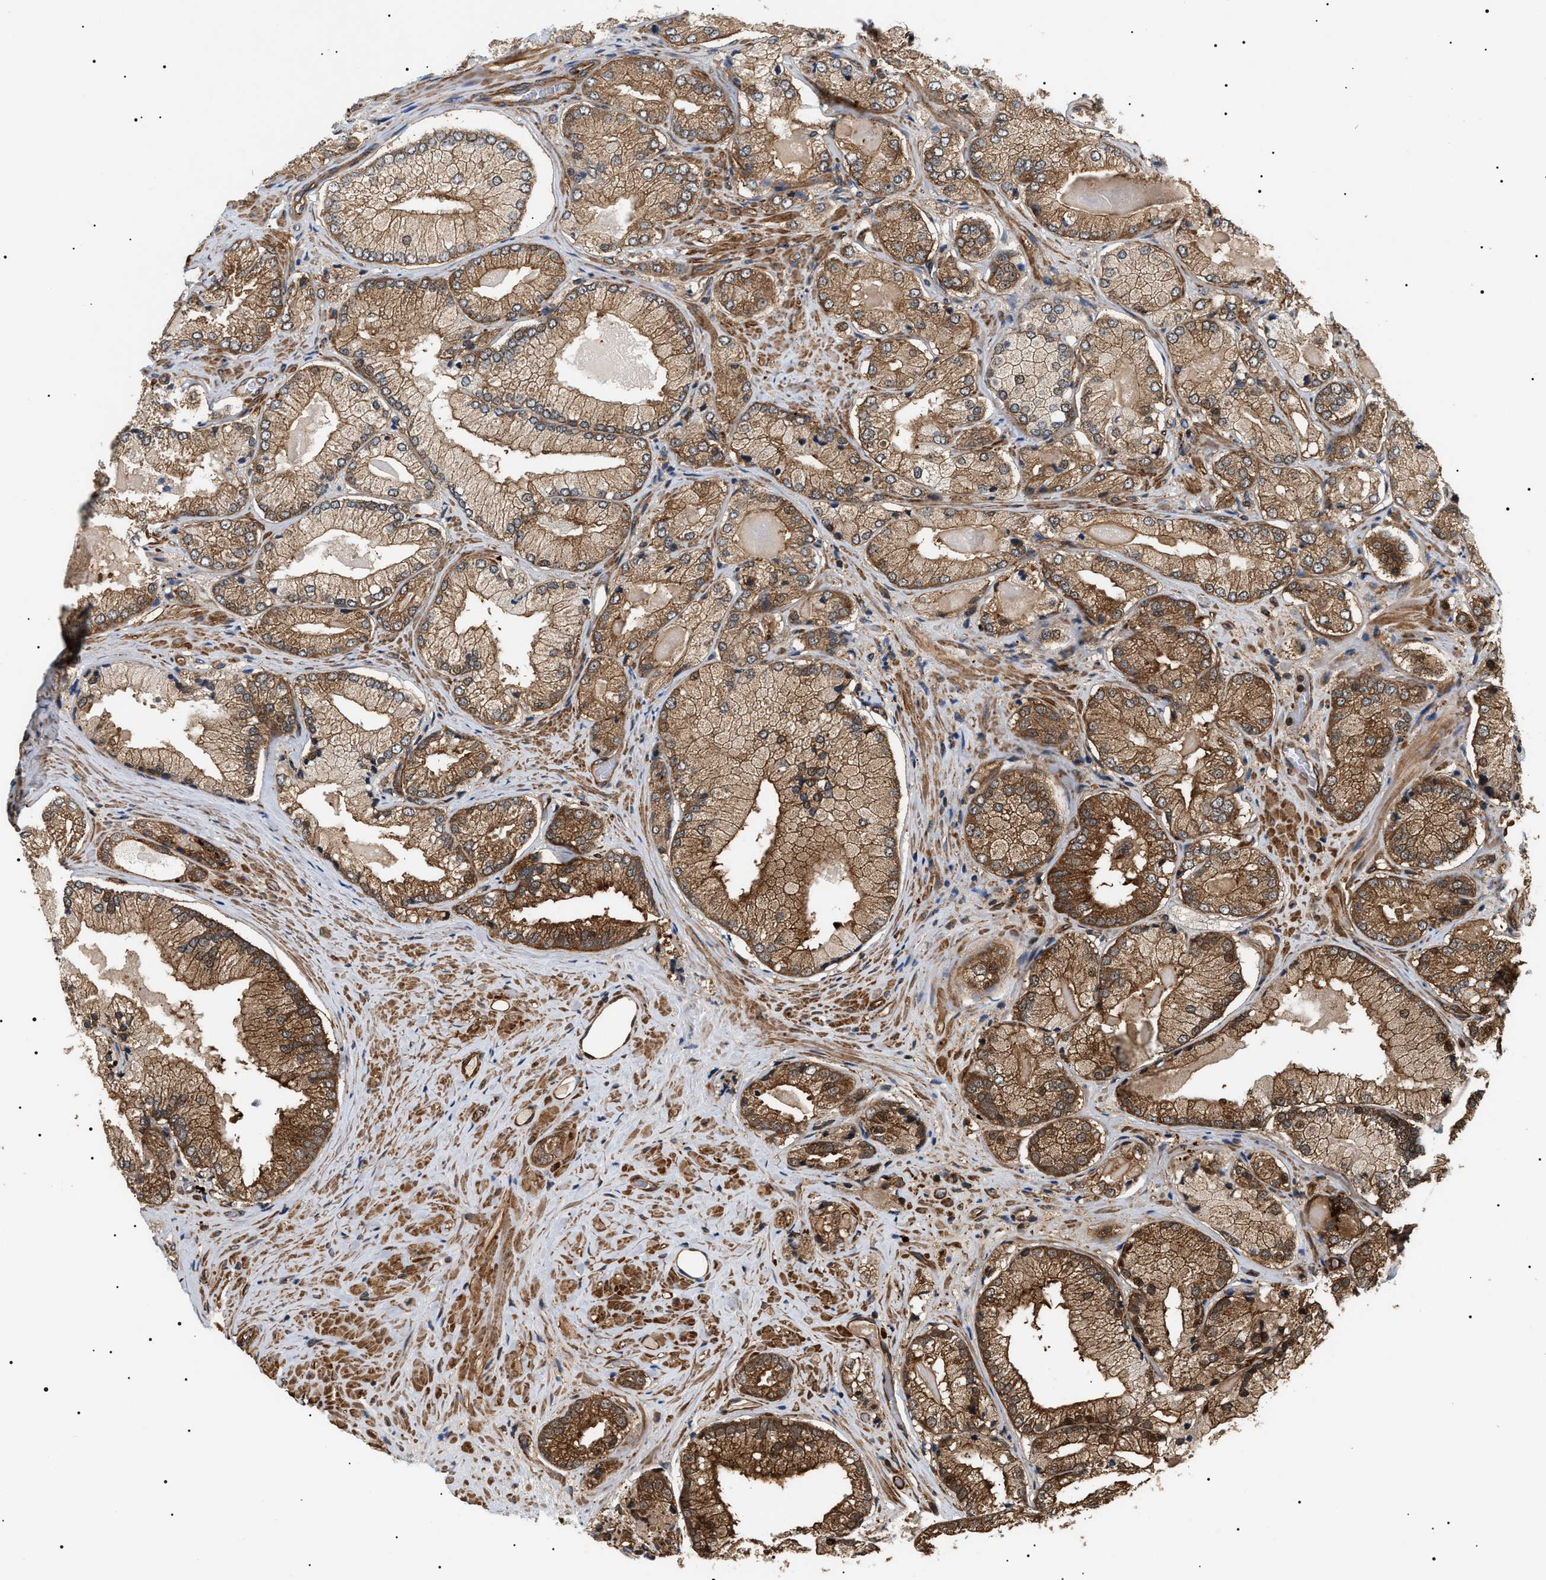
{"staining": {"intensity": "strong", "quantity": ">75%", "location": "cytoplasmic/membranous"}, "tissue": "prostate cancer", "cell_type": "Tumor cells", "image_type": "cancer", "snomed": [{"axis": "morphology", "description": "Adenocarcinoma, Low grade"}, {"axis": "topography", "description": "Prostate"}], "caption": "A brown stain highlights strong cytoplasmic/membranous expression of a protein in human prostate cancer tumor cells.", "gene": "SH3GLB2", "patient": {"sex": "male", "age": 65}}